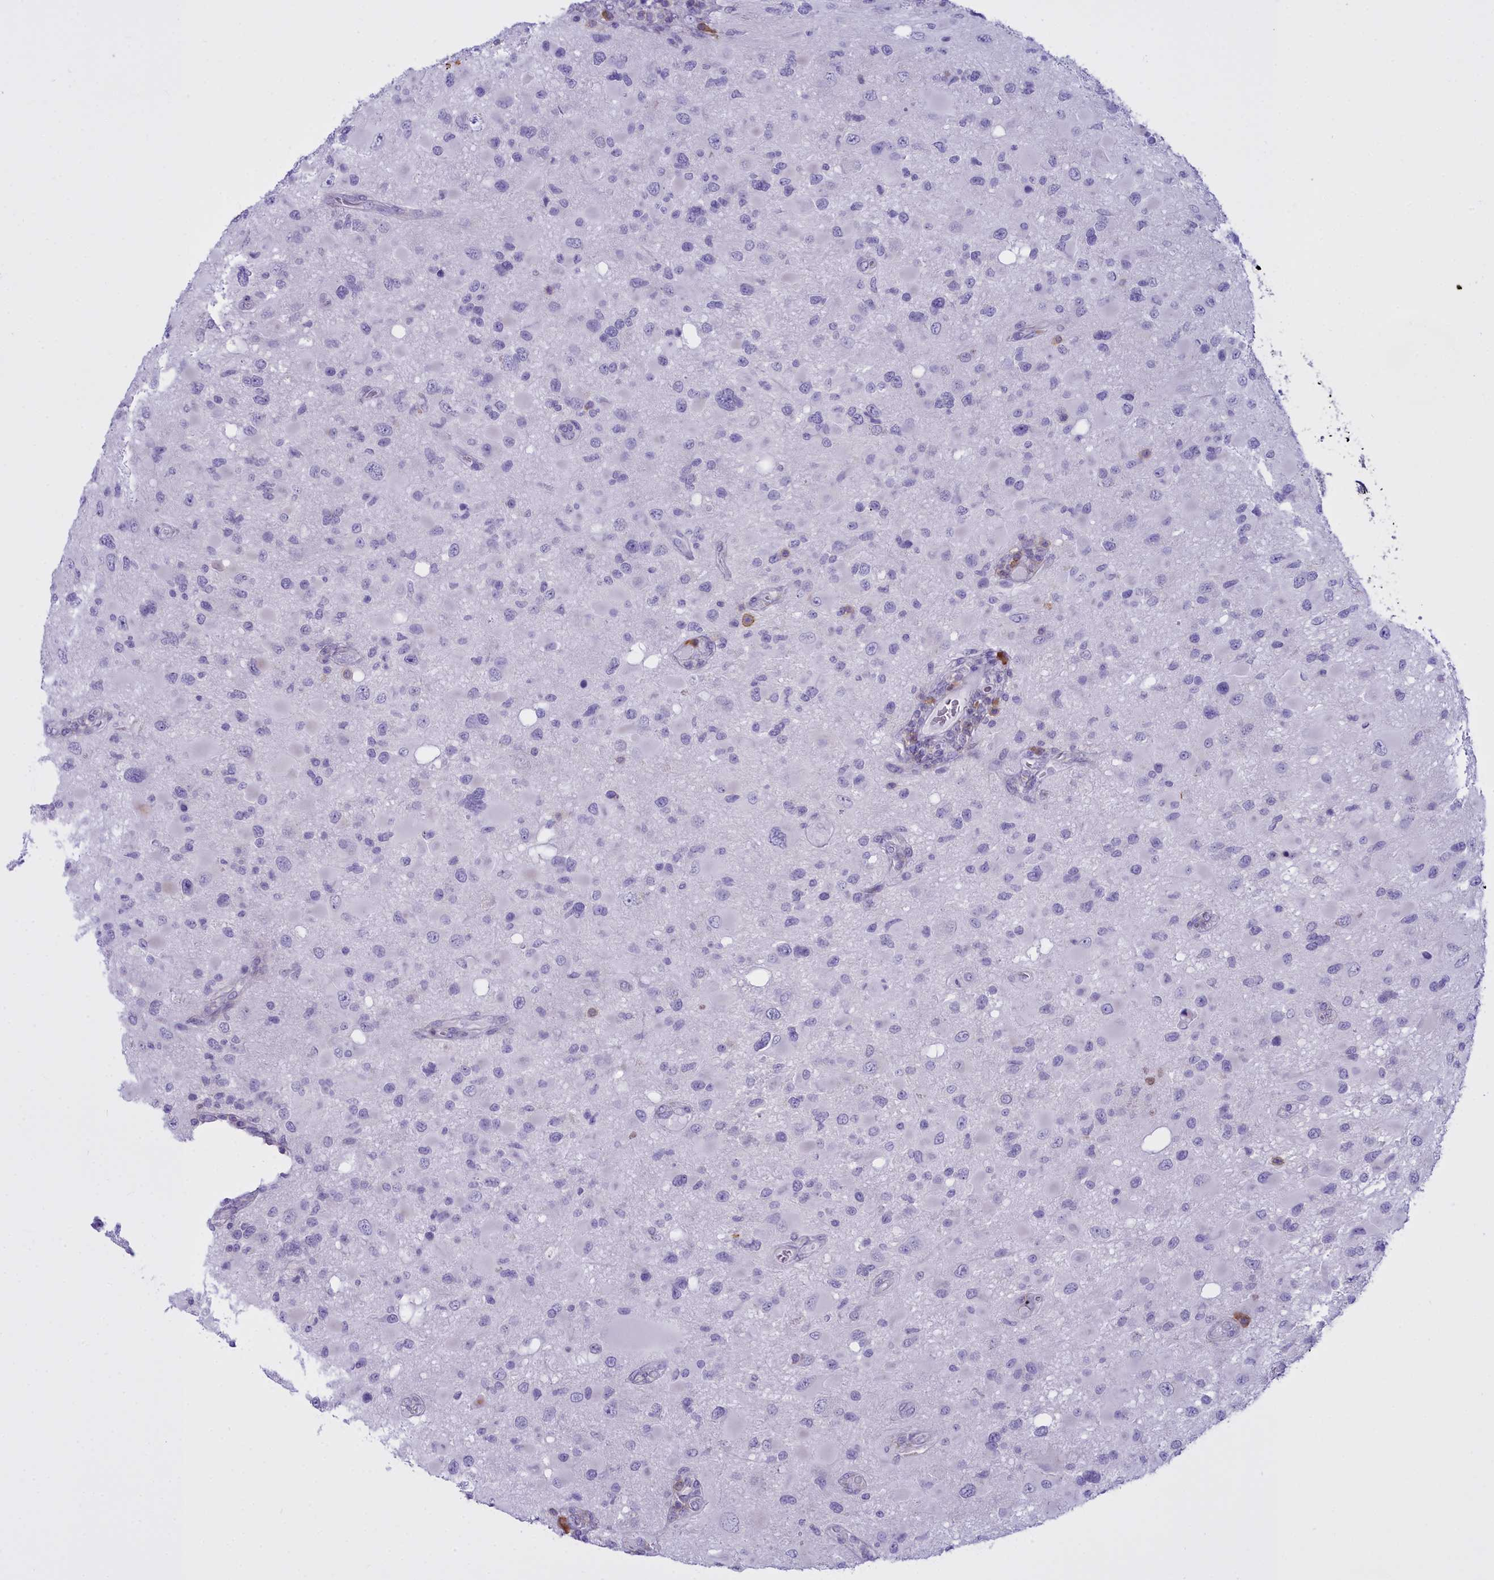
{"staining": {"intensity": "negative", "quantity": "none", "location": "none"}, "tissue": "glioma", "cell_type": "Tumor cells", "image_type": "cancer", "snomed": [{"axis": "morphology", "description": "Glioma, malignant, High grade"}, {"axis": "topography", "description": "Brain"}], "caption": "DAB (3,3'-diaminobenzidine) immunohistochemical staining of human malignant high-grade glioma exhibits no significant positivity in tumor cells.", "gene": "CD5", "patient": {"sex": "male", "age": 53}}